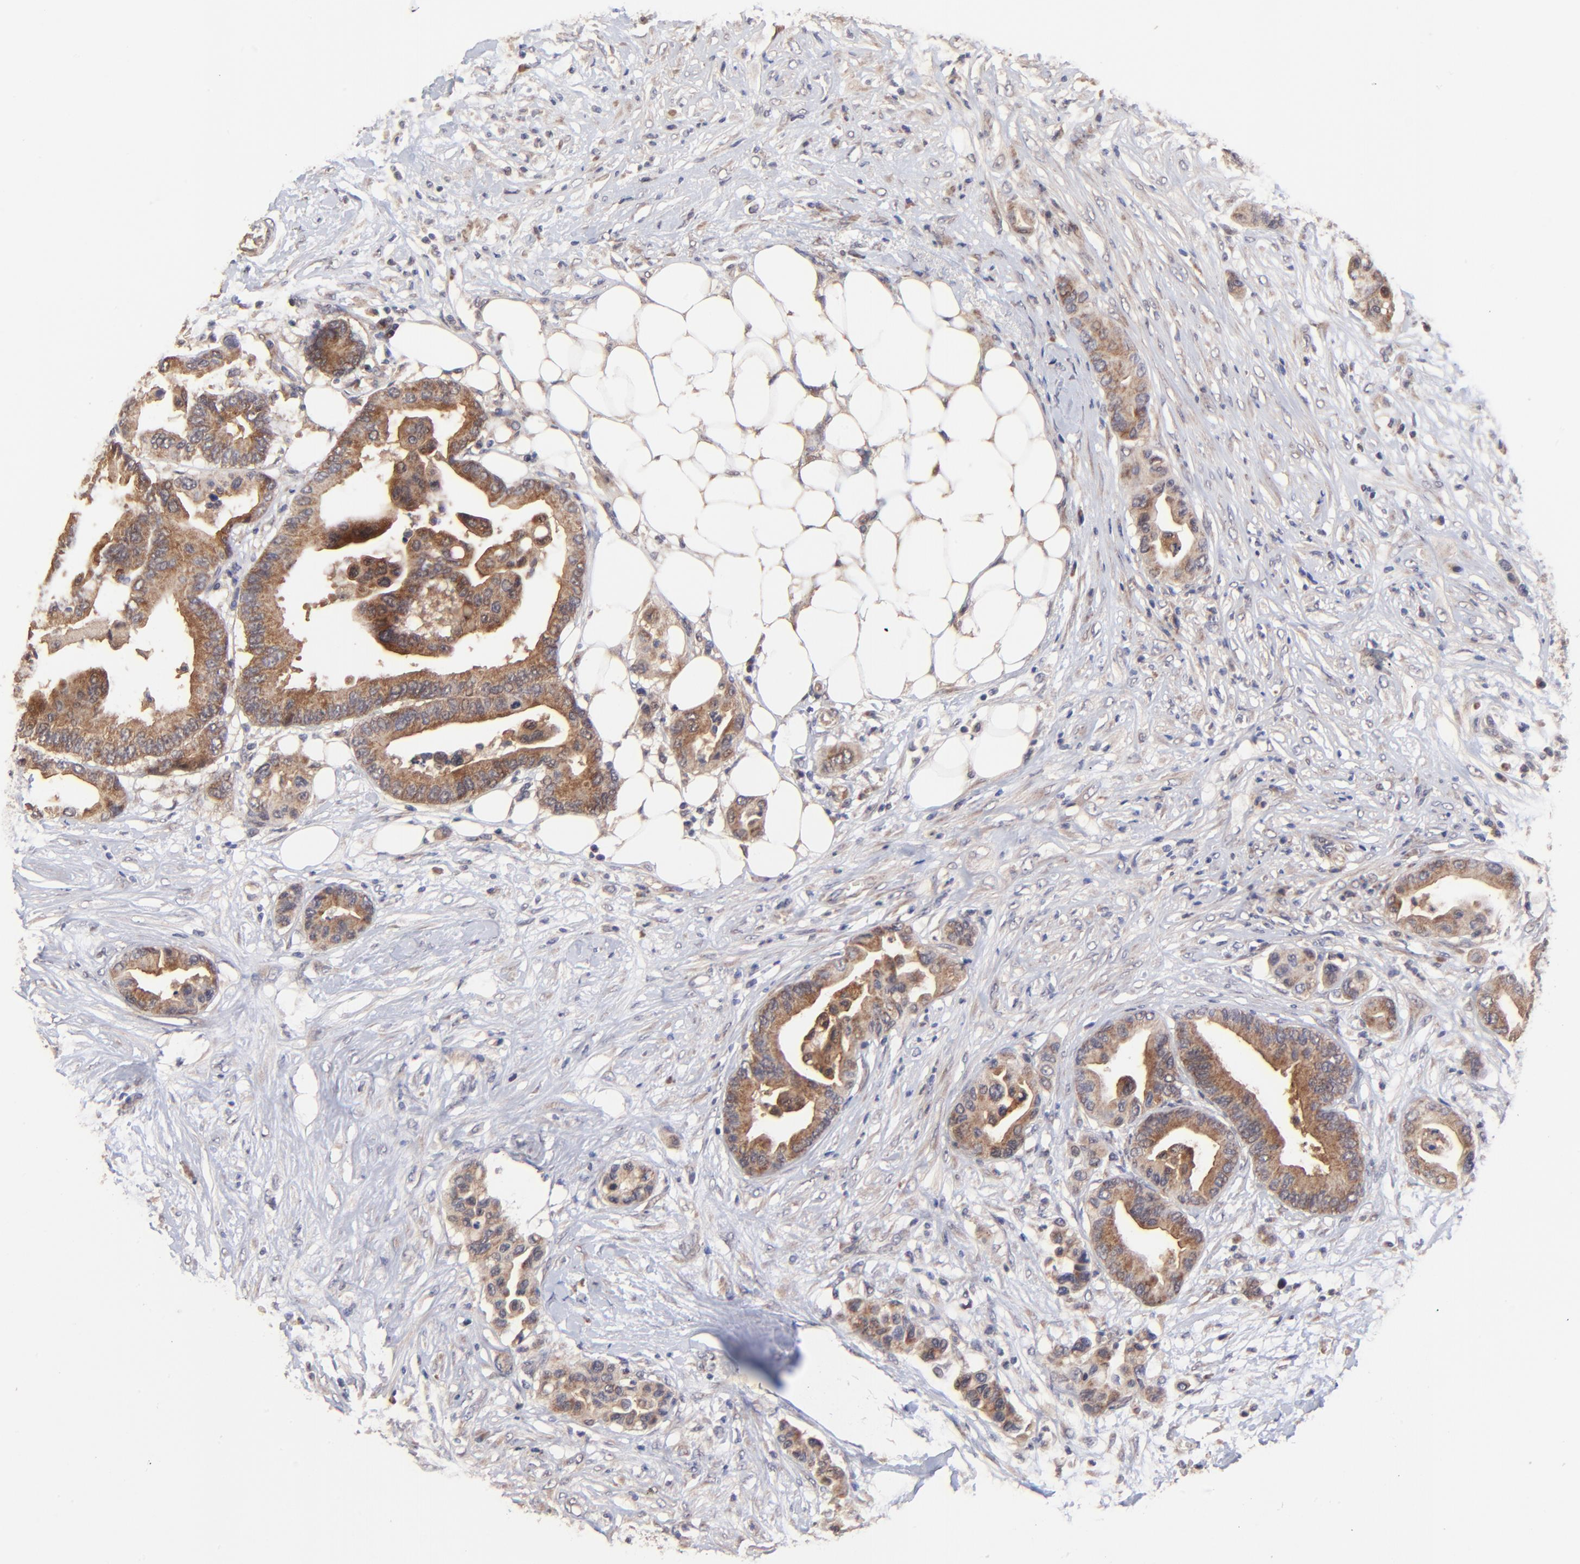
{"staining": {"intensity": "moderate", "quantity": ">75%", "location": "cytoplasmic/membranous"}, "tissue": "colorectal cancer", "cell_type": "Tumor cells", "image_type": "cancer", "snomed": [{"axis": "morphology", "description": "Adenocarcinoma, NOS"}, {"axis": "topography", "description": "Colon"}], "caption": "Immunohistochemistry image of human adenocarcinoma (colorectal) stained for a protein (brown), which displays medium levels of moderate cytoplasmic/membranous positivity in about >75% of tumor cells.", "gene": "BAIAP2L2", "patient": {"sex": "male", "age": 82}}